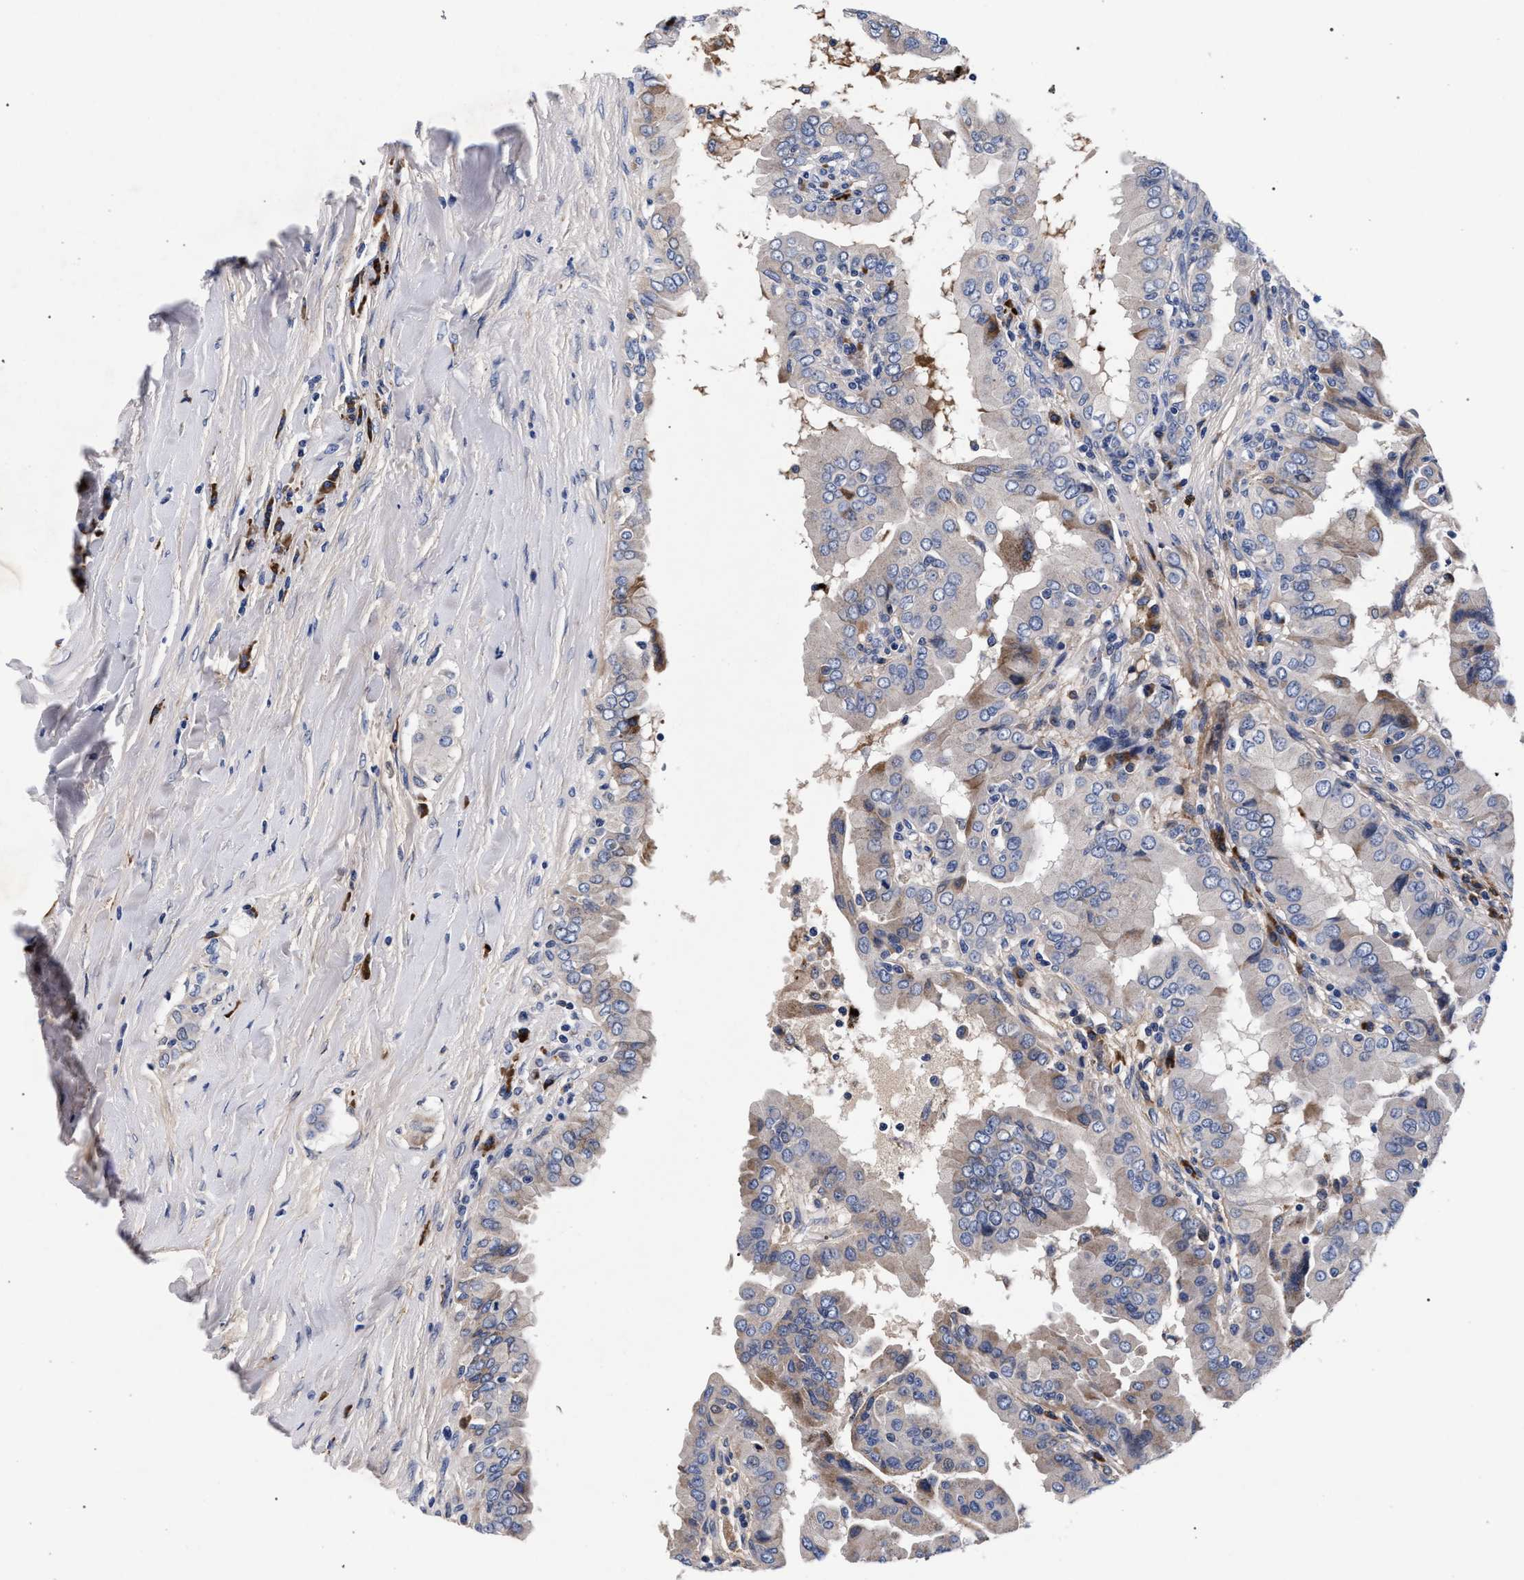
{"staining": {"intensity": "negative", "quantity": "none", "location": "none"}, "tissue": "thyroid cancer", "cell_type": "Tumor cells", "image_type": "cancer", "snomed": [{"axis": "morphology", "description": "Papillary adenocarcinoma, NOS"}, {"axis": "topography", "description": "Thyroid gland"}], "caption": "An image of human thyroid cancer is negative for staining in tumor cells. (DAB IHC, high magnification).", "gene": "ACOX1", "patient": {"sex": "male", "age": 33}}